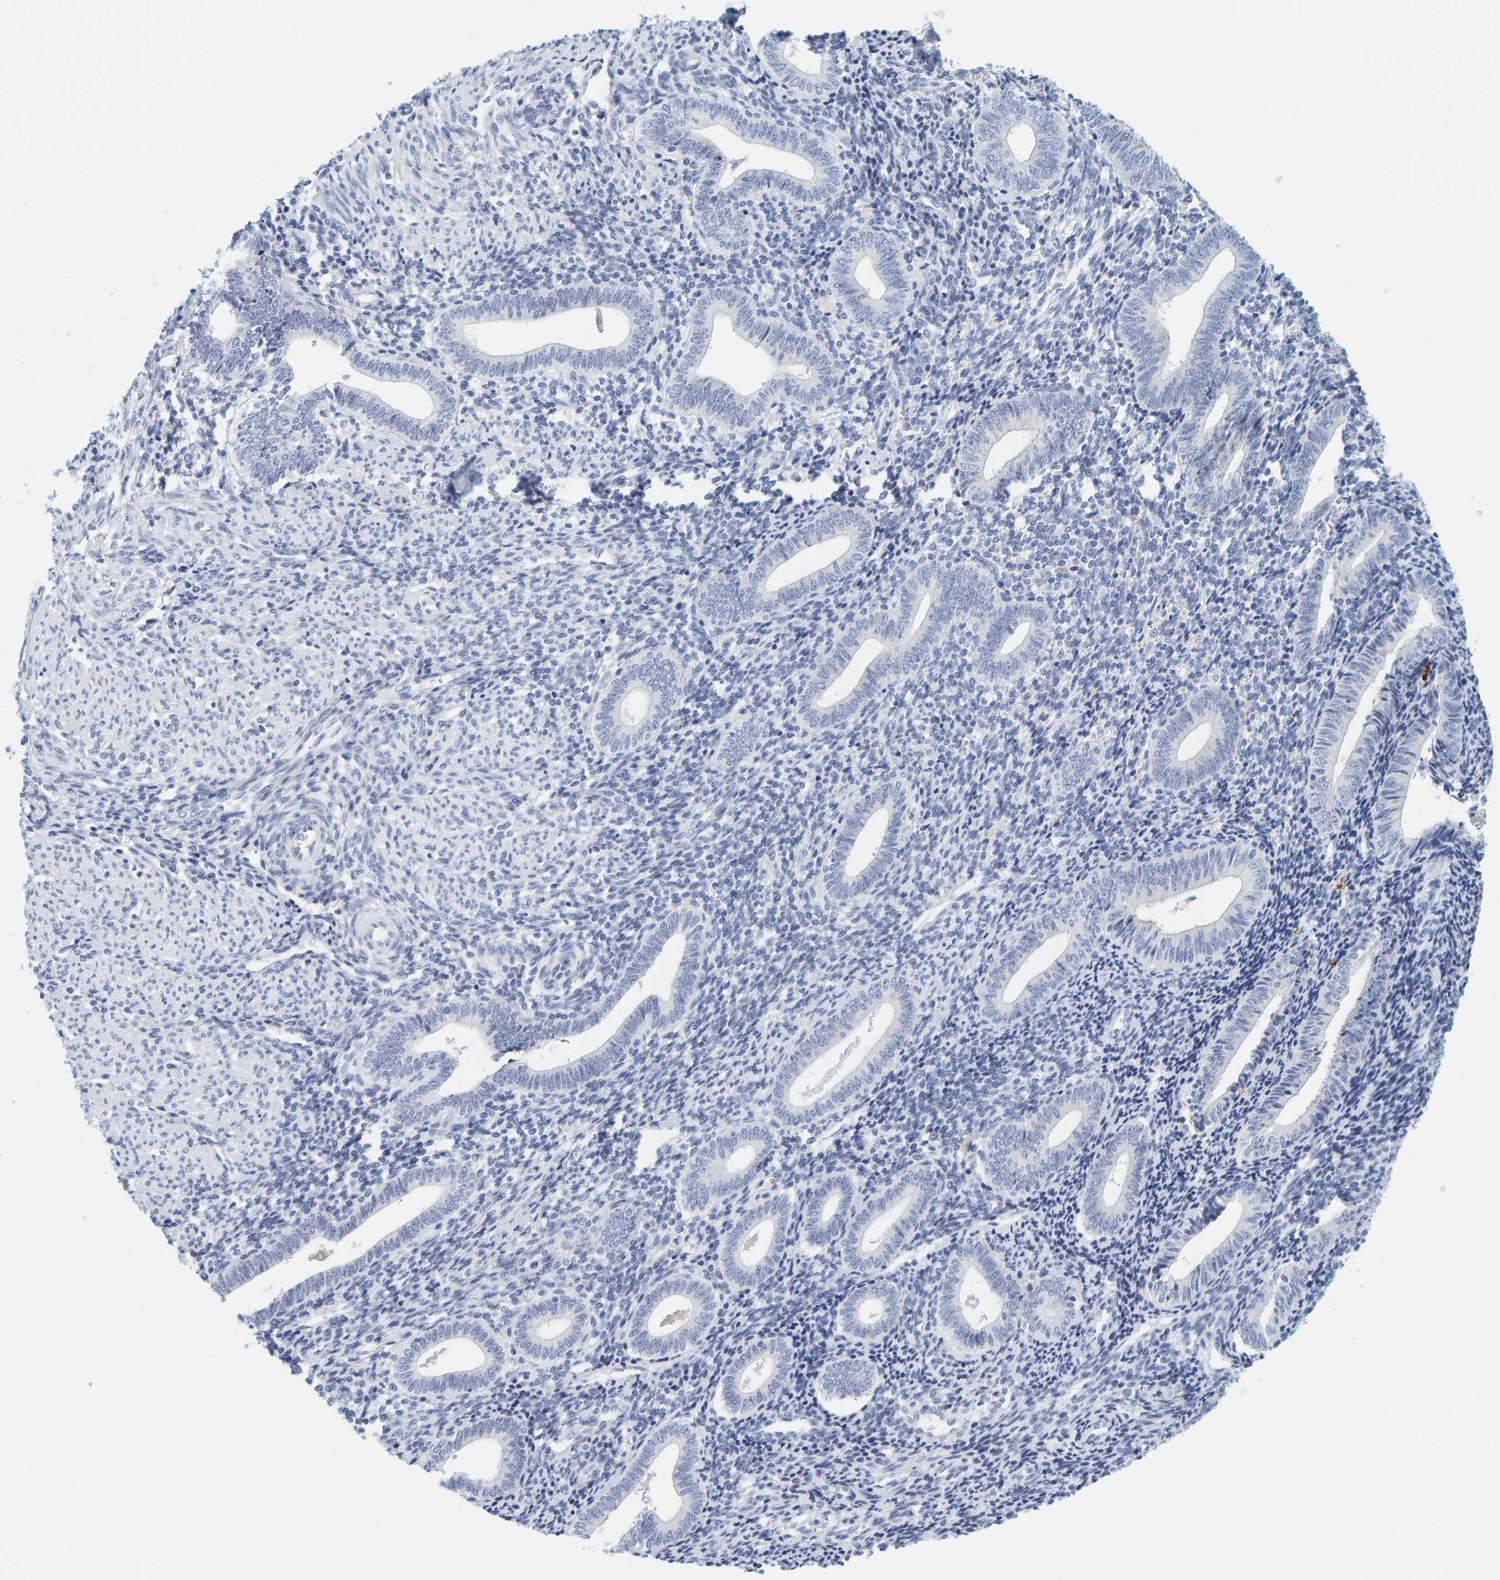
{"staining": {"intensity": "negative", "quantity": "none", "location": "none"}, "tissue": "endometrium", "cell_type": "Cells in endometrial stroma", "image_type": "normal", "snomed": [{"axis": "morphology", "description": "Normal tissue, NOS"}, {"axis": "topography", "description": "Uterus"}, {"axis": "topography", "description": "Endometrium"}], "caption": "Immunohistochemistry micrograph of normal human endometrium stained for a protein (brown), which exhibits no staining in cells in endometrial stroma.", "gene": "MOG", "patient": {"sex": "female", "age": 33}}